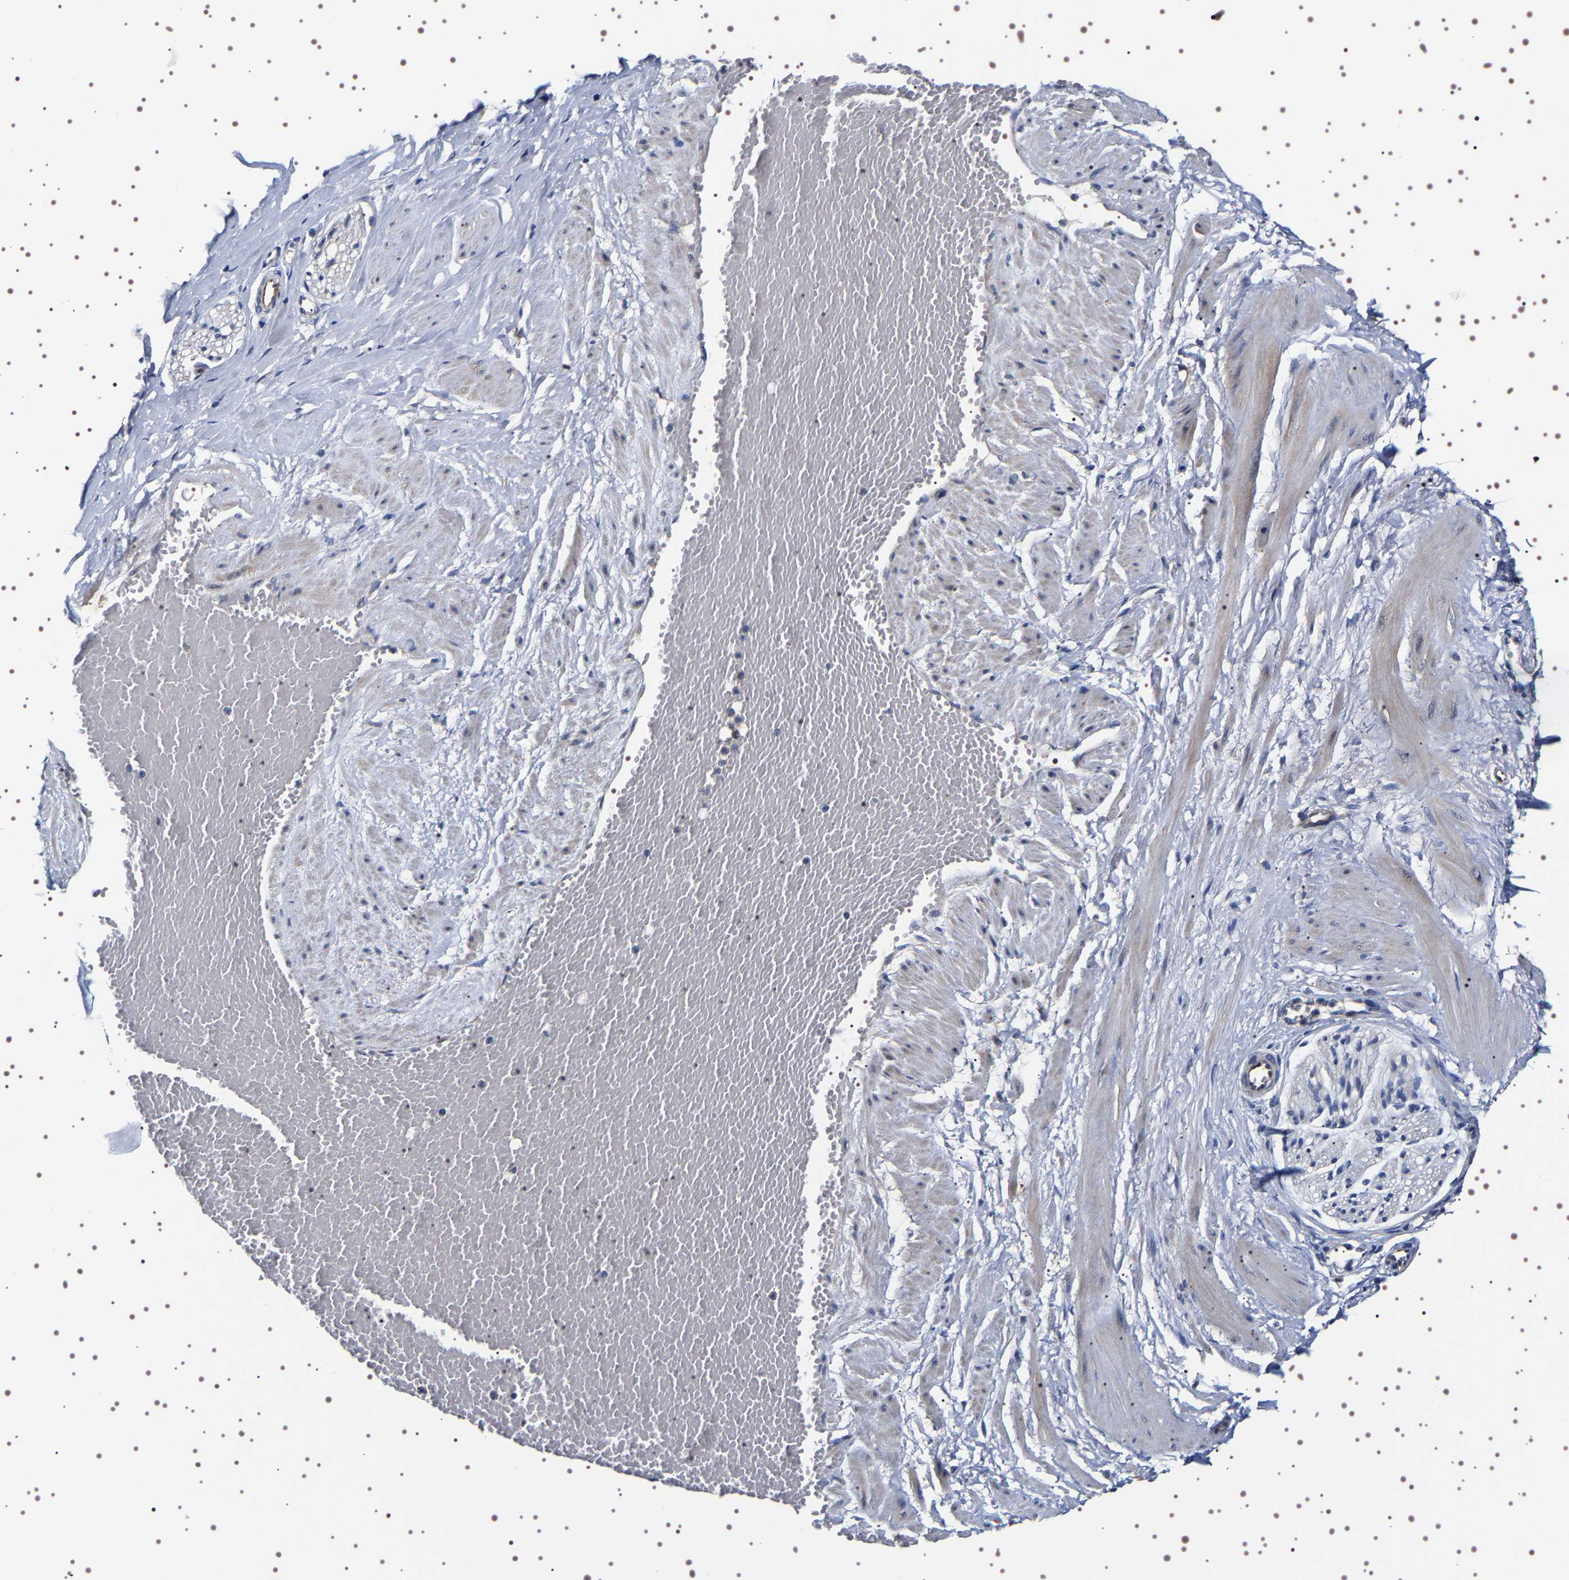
{"staining": {"intensity": "moderate", "quantity": "<25%", "location": "cytoplasmic/membranous"}, "tissue": "adipose tissue", "cell_type": "Adipocytes", "image_type": "normal", "snomed": [{"axis": "morphology", "description": "Normal tissue, NOS"}, {"axis": "topography", "description": "Soft tissue"}, {"axis": "topography", "description": "Vascular tissue"}], "caption": "Adipocytes display low levels of moderate cytoplasmic/membranous expression in about <25% of cells in benign human adipose tissue.", "gene": "ALPL", "patient": {"sex": "female", "age": 35}}